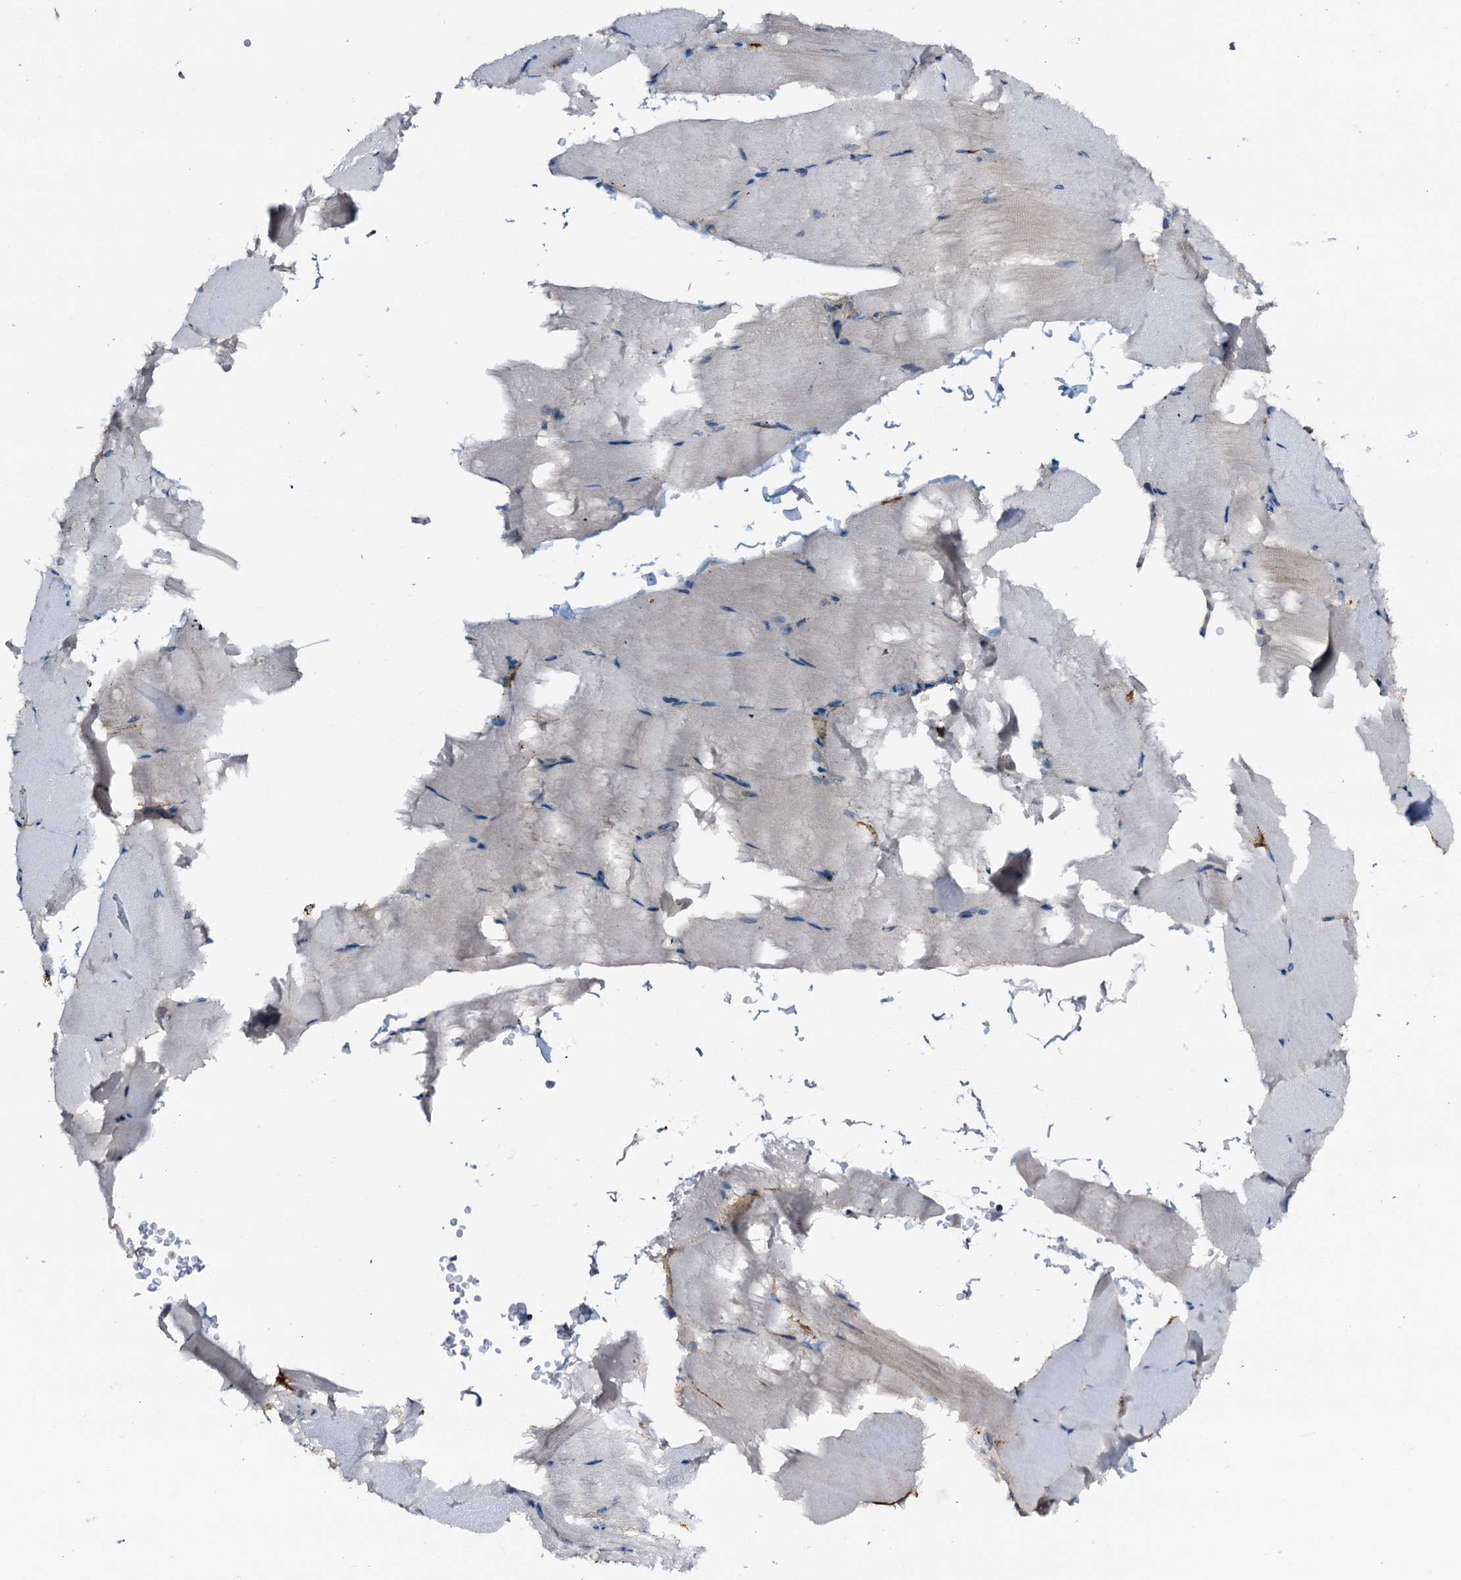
{"staining": {"intensity": "moderate", "quantity": "<25%", "location": "cytoplasmic/membranous"}, "tissue": "skeletal muscle", "cell_type": "Myocytes", "image_type": "normal", "snomed": [{"axis": "morphology", "description": "Normal tissue, NOS"}, {"axis": "topography", "description": "Skeletal muscle"}, {"axis": "topography", "description": "Parathyroid gland"}], "caption": "High-magnification brightfield microscopy of benign skeletal muscle stained with DAB (3,3'-diaminobenzidine) (brown) and counterstained with hematoxylin (blue). myocytes exhibit moderate cytoplasmic/membranous staining is identified in about<25% of cells.", "gene": "STARD13", "patient": {"sex": "female", "age": 37}}